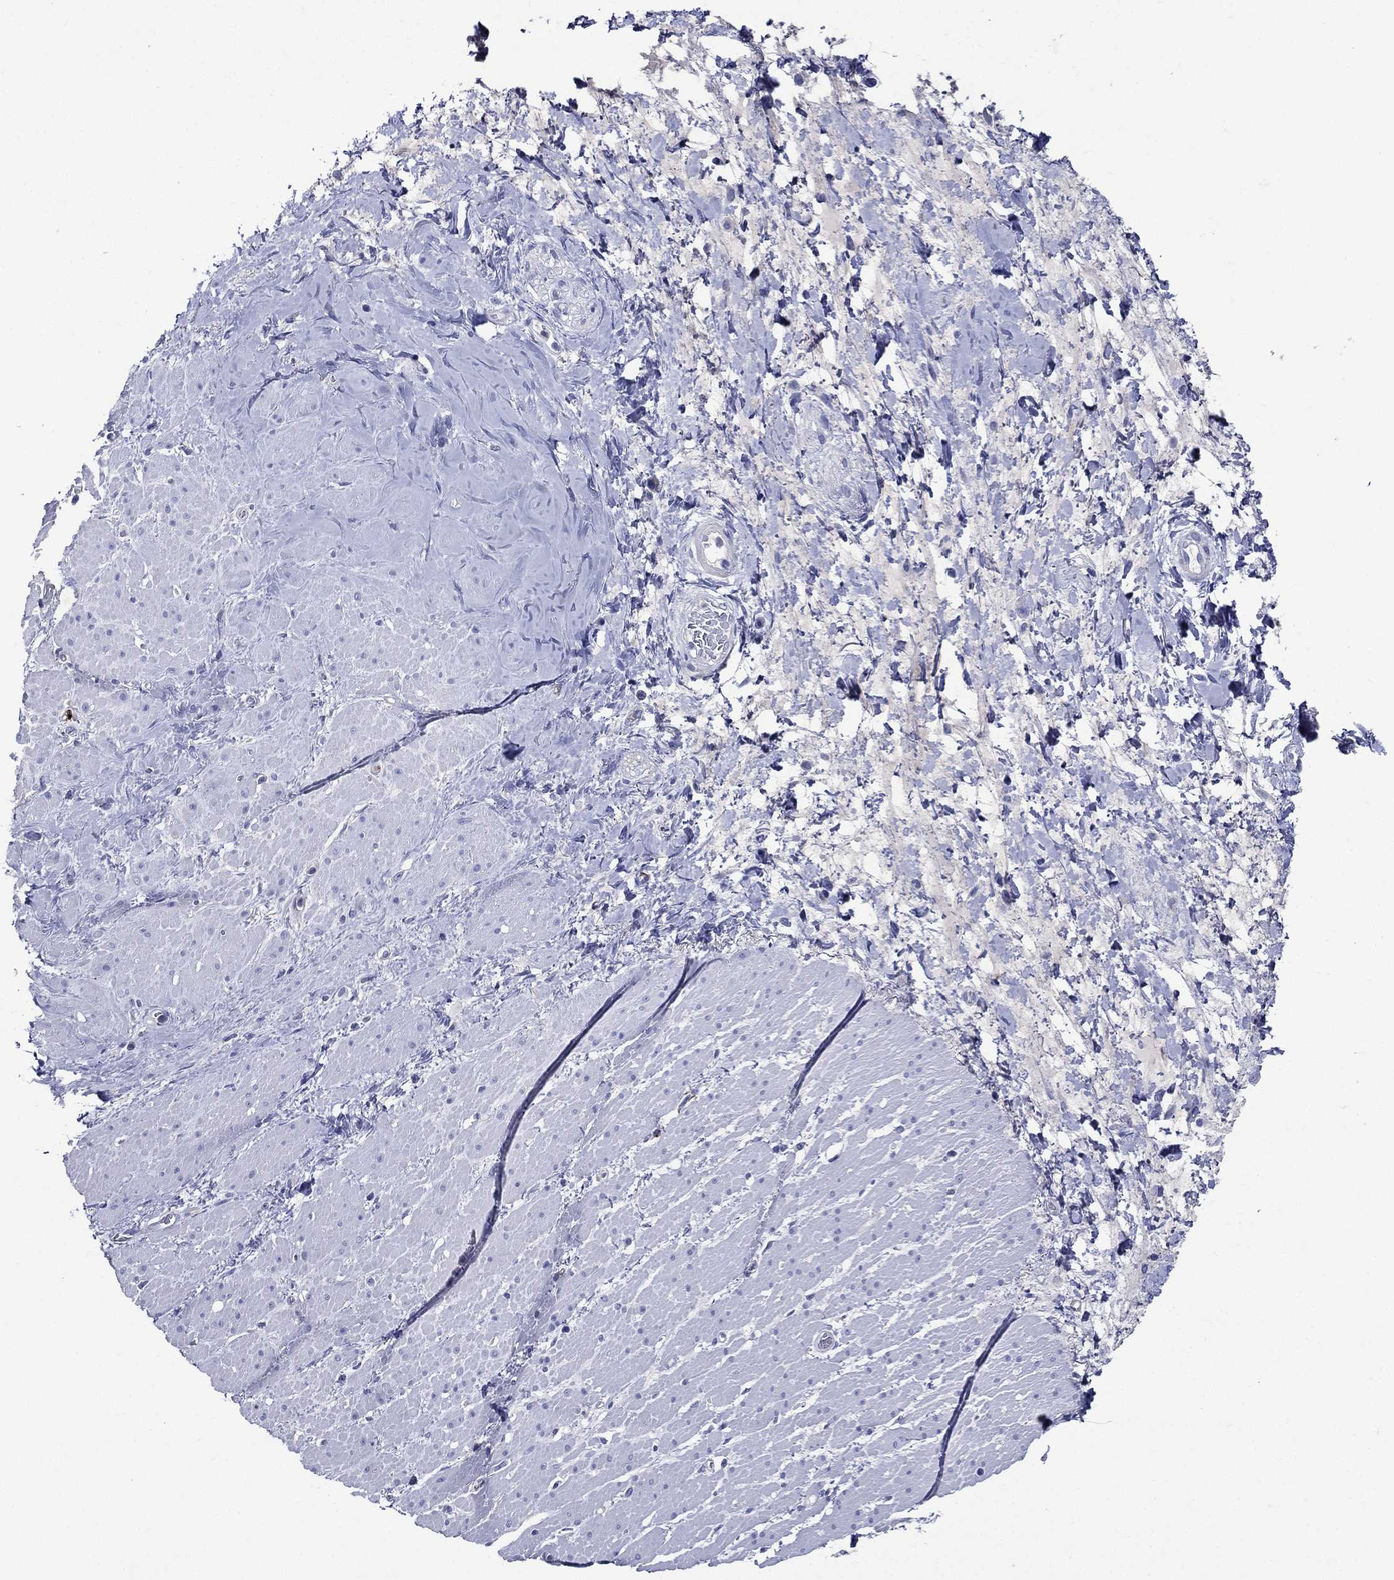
{"staining": {"intensity": "negative", "quantity": "none", "location": "none"}, "tissue": "smooth muscle", "cell_type": "Smooth muscle cells", "image_type": "normal", "snomed": [{"axis": "morphology", "description": "Normal tissue, NOS"}, {"axis": "topography", "description": "Soft tissue"}, {"axis": "topography", "description": "Smooth muscle"}], "caption": "Human smooth muscle stained for a protein using IHC demonstrates no staining in smooth muscle cells.", "gene": "ACE2", "patient": {"sex": "male", "age": 72}}